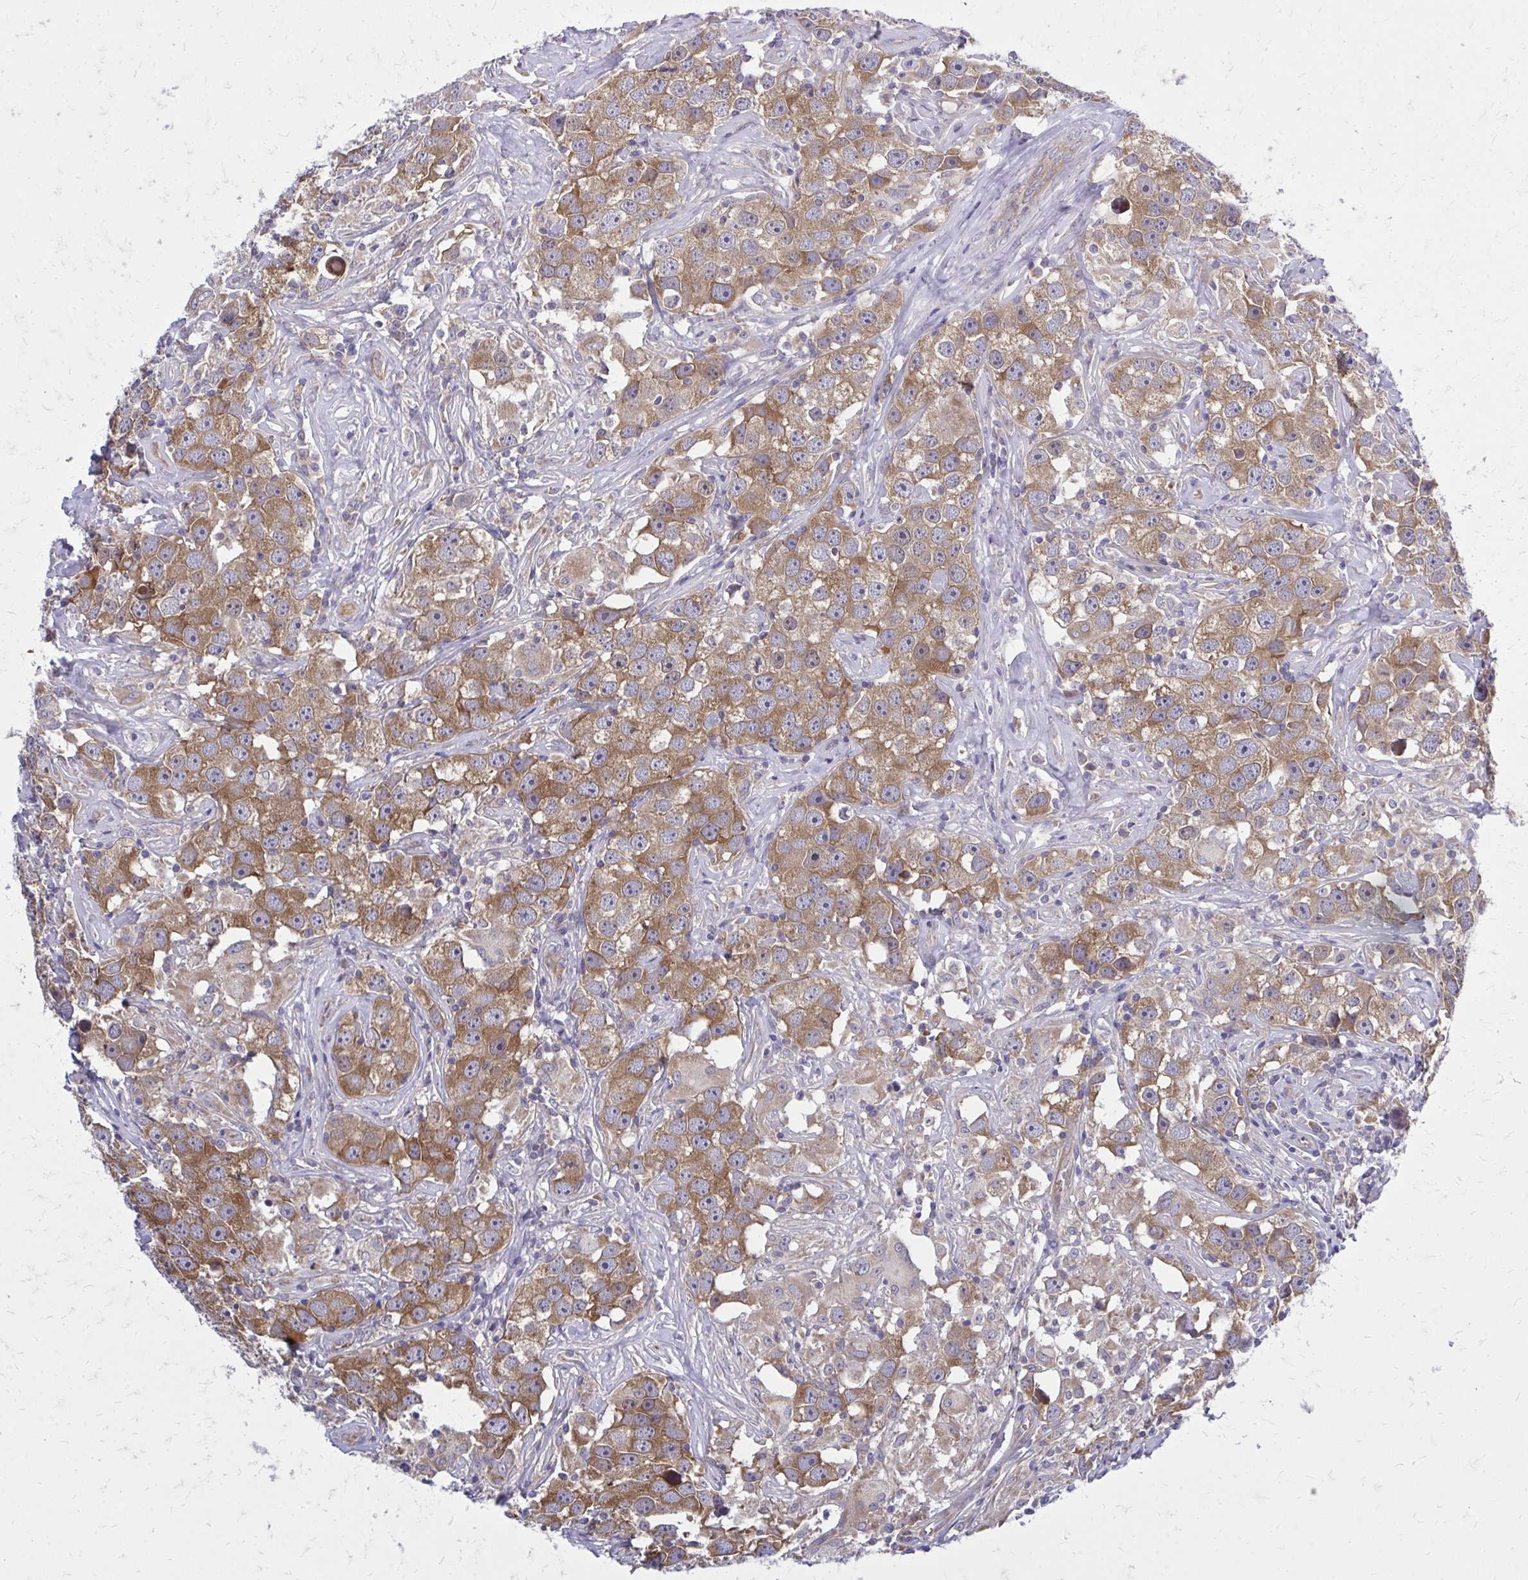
{"staining": {"intensity": "moderate", "quantity": ">75%", "location": "cytoplasmic/membranous"}, "tissue": "testis cancer", "cell_type": "Tumor cells", "image_type": "cancer", "snomed": [{"axis": "morphology", "description": "Seminoma, NOS"}, {"axis": "topography", "description": "Testis"}], "caption": "Human testis cancer (seminoma) stained for a protein (brown) demonstrates moderate cytoplasmic/membranous positive staining in approximately >75% of tumor cells.", "gene": "PDK4", "patient": {"sex": "male", "age": 49}}